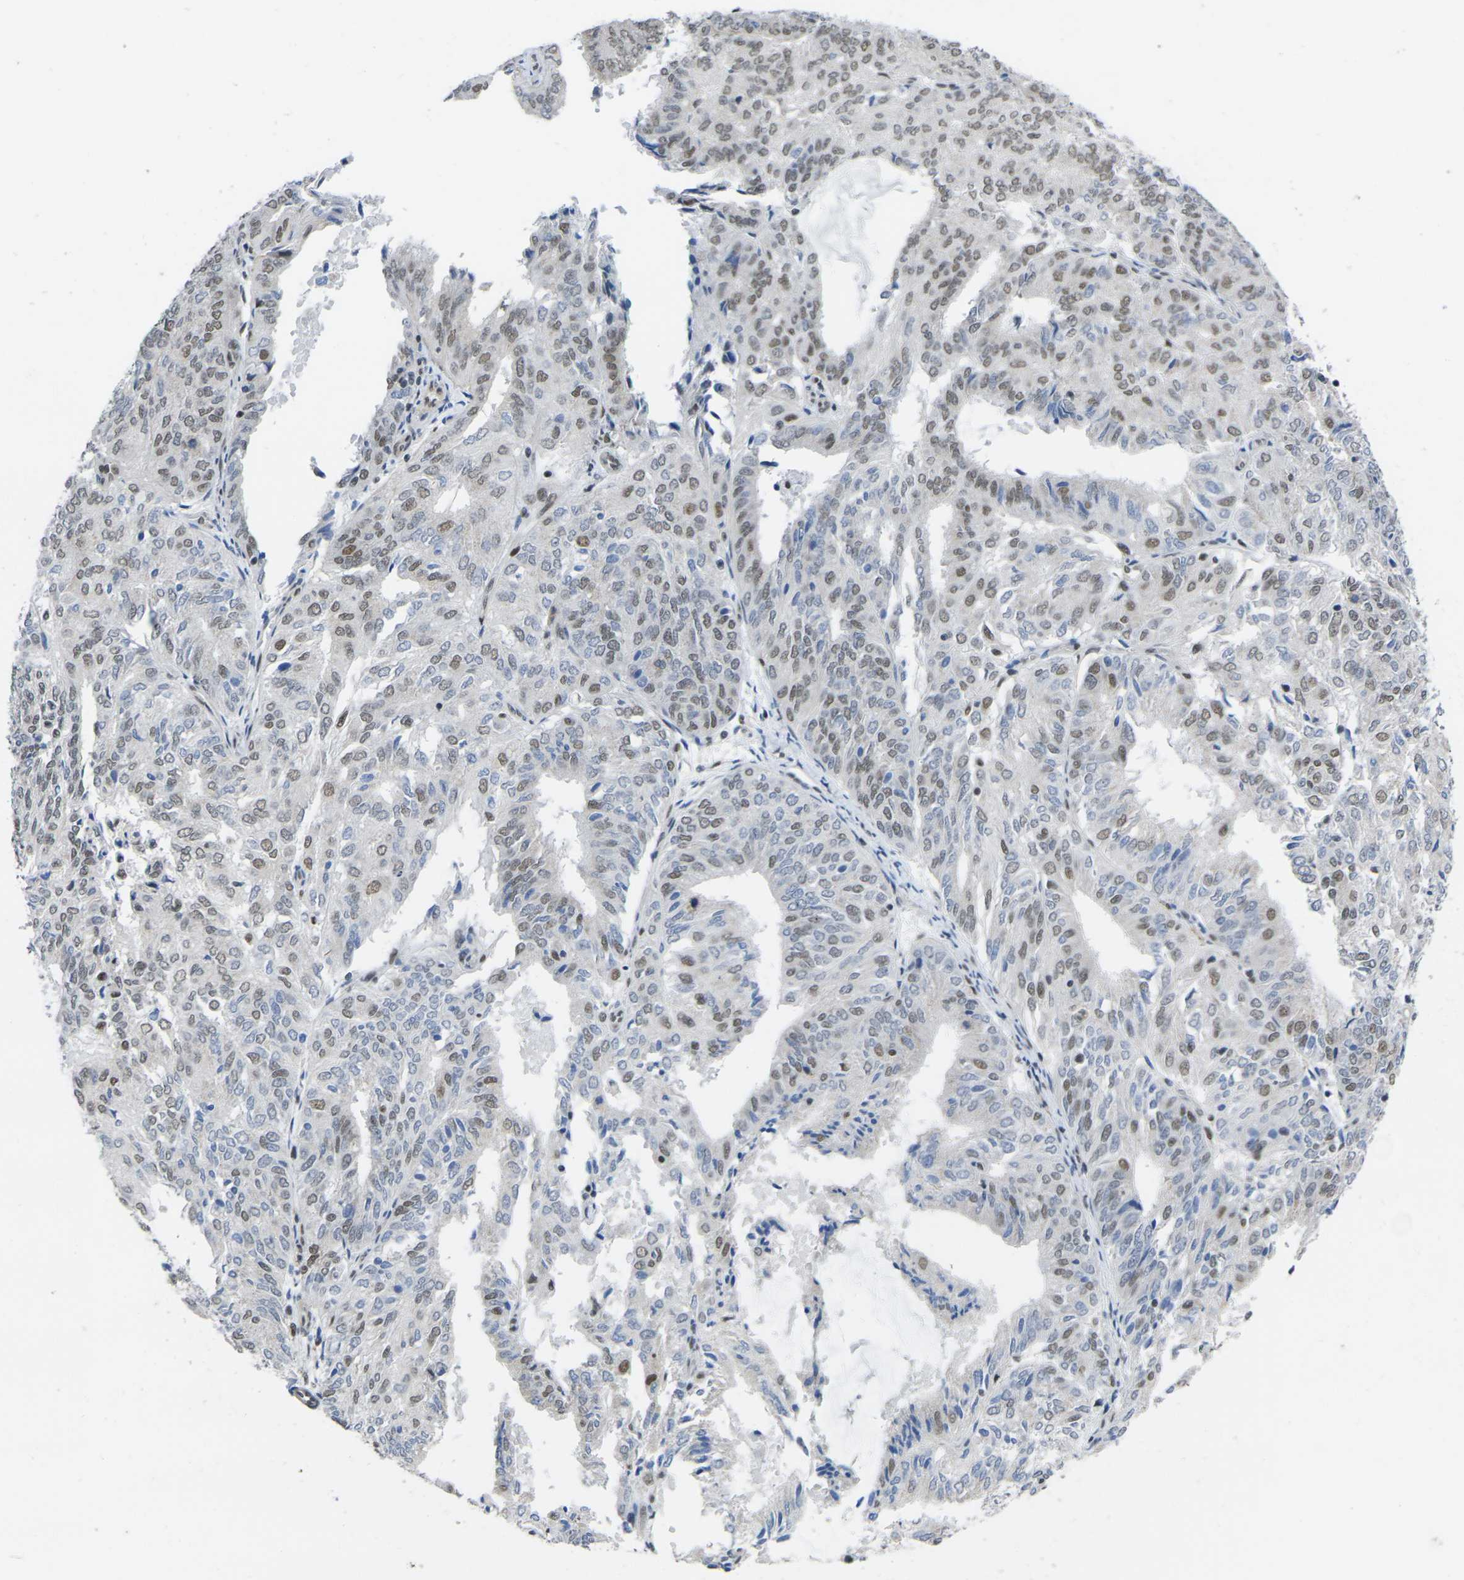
{"staining": {"intensity": "moderate", "quantity": "25%-75%", "location": "nuclear"}, "tissue": "endometrial cancer", "cell_type": "Tumor cells", "image_type": "cancer", "snomed": [{"axis": "morphology", "description": "Adenocarcinoma, NOS"}, {"axis": "topography", "description": "Uterus"}], "caption": "A brown stain highlights moderate nuclear positivity of a protein in human endometrial cancer (adenocarcinoma) tumor cells.", "gene": "RBM7", "patient": {"sex": "female", "age": 60}}